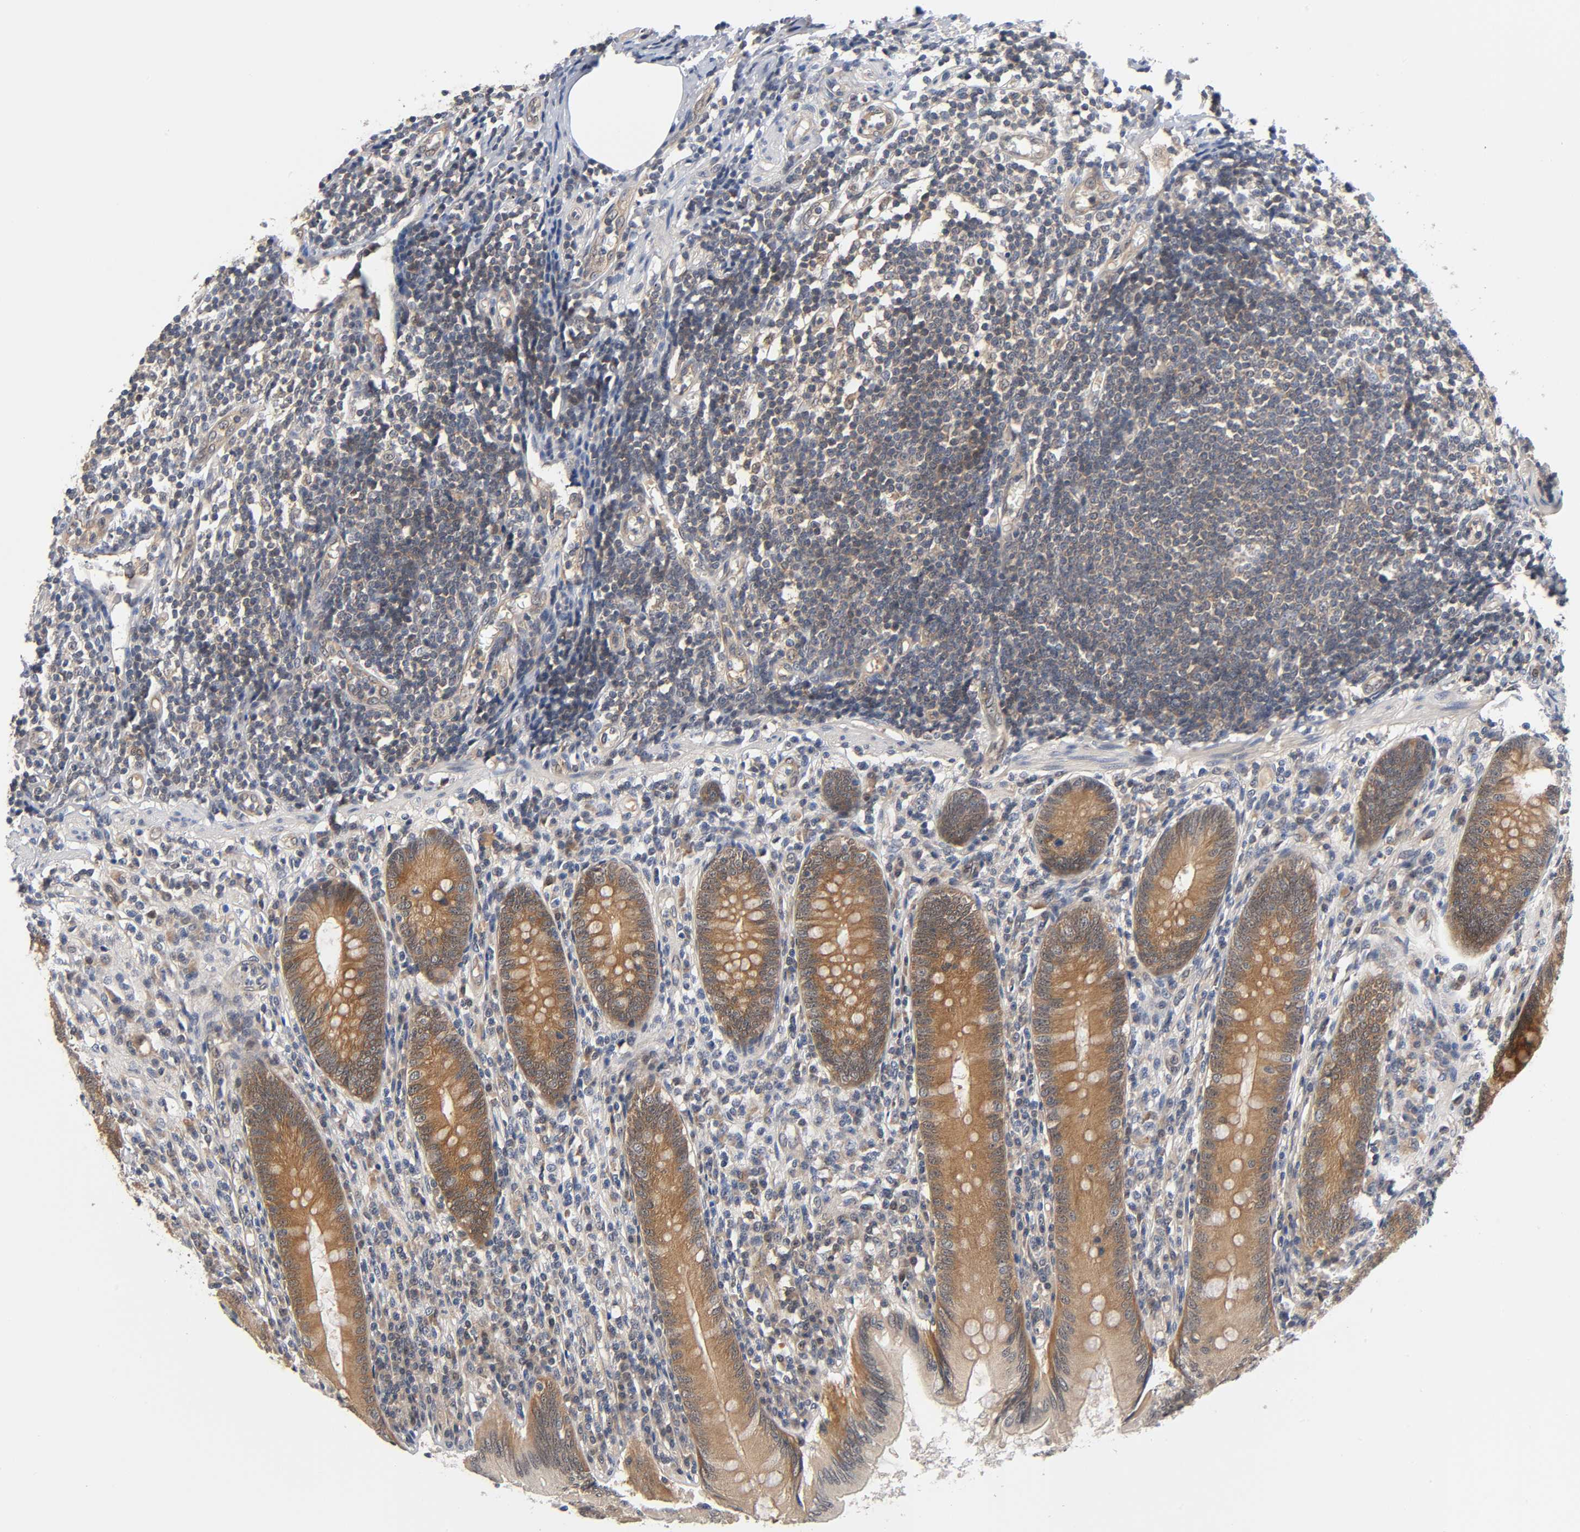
{"staining": {"intensity": "moderate", "quantity": ">75%", "location": "cytoplasmic/membranous"}, "tissue": "appendix", "cell_type": "Glandular cells", "image_type": "normal", "snomed": [{"axis": "morphology", "description": "Normal tissue, NOS"}, {"axis": "morphology", "description": "Inflammation, NOS"}, {"axis": "topography", "description": "Appendix"}], "caption": "Unremarkable appendix was stained to show a protein in brown. There is medium levels of moderate cytoplasmic/membranous positivity in approximately >75% of glandular cells. (DAB = brown stain, brightfield microscopy at high magnification).", "gene": "PRKAB1", "patient": {"sex": "male", "age": 46}}